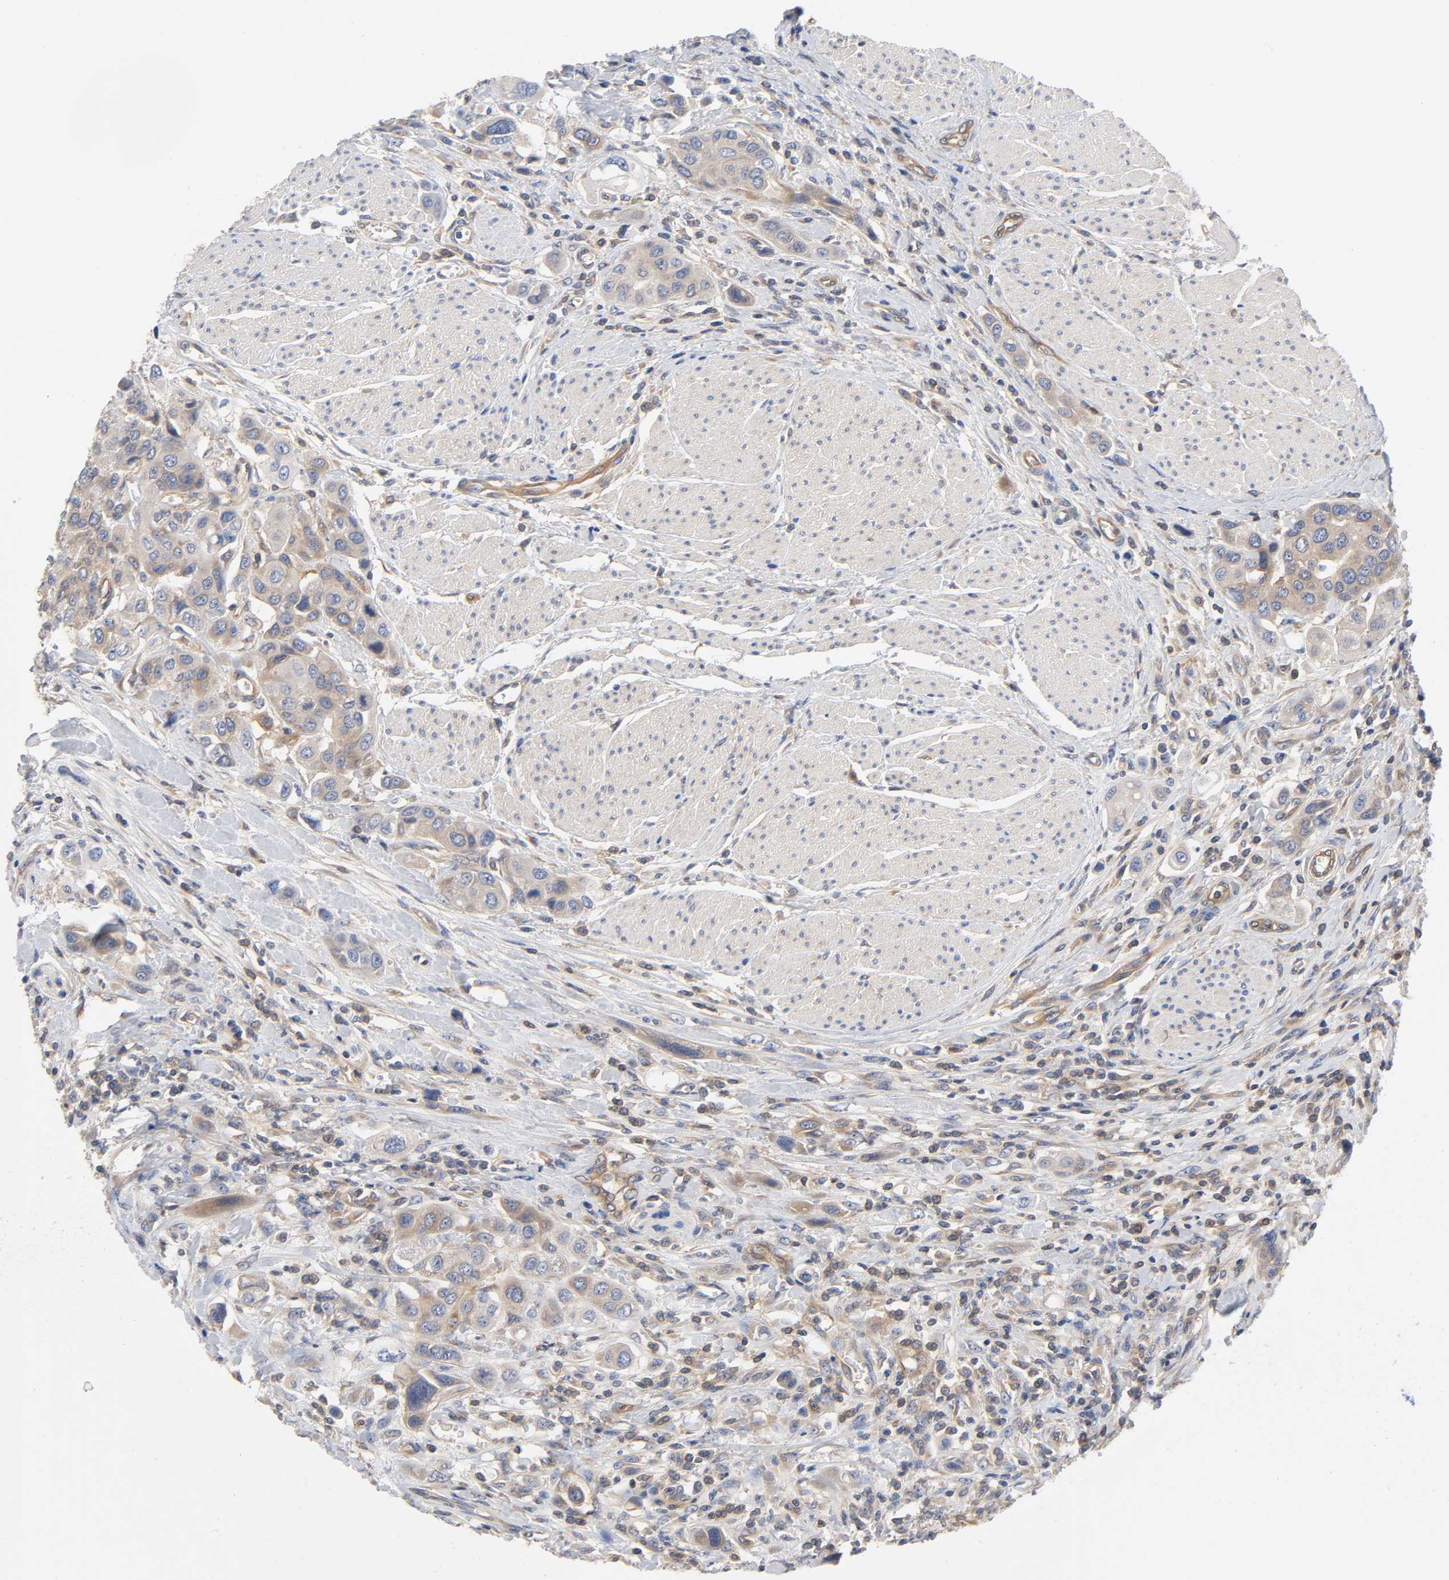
{"staining": {"intensity": "moderate", "quantity": ">75%", "location": "cytoplasmic/membranous"}, "tissue": "urothelial cancer", "cell_type": "Tumor cells", "image_type": "cancer", "snomed": [{"axis": "morphology", "description": "Urothelial carcinoma, High grade"}, {"axis": "topography", "description": "Urinary bladder"}], "caption": "The immunohistochemical stain highlights moderate cytoplasmic/membranous staining in tumor cells of urothelial cancer tissue. The protein of interest is shown in brown color, while the nuclei are stained blue.", "gene": "PRKAB1", "patient": {"sex": "male", "age": 50}}